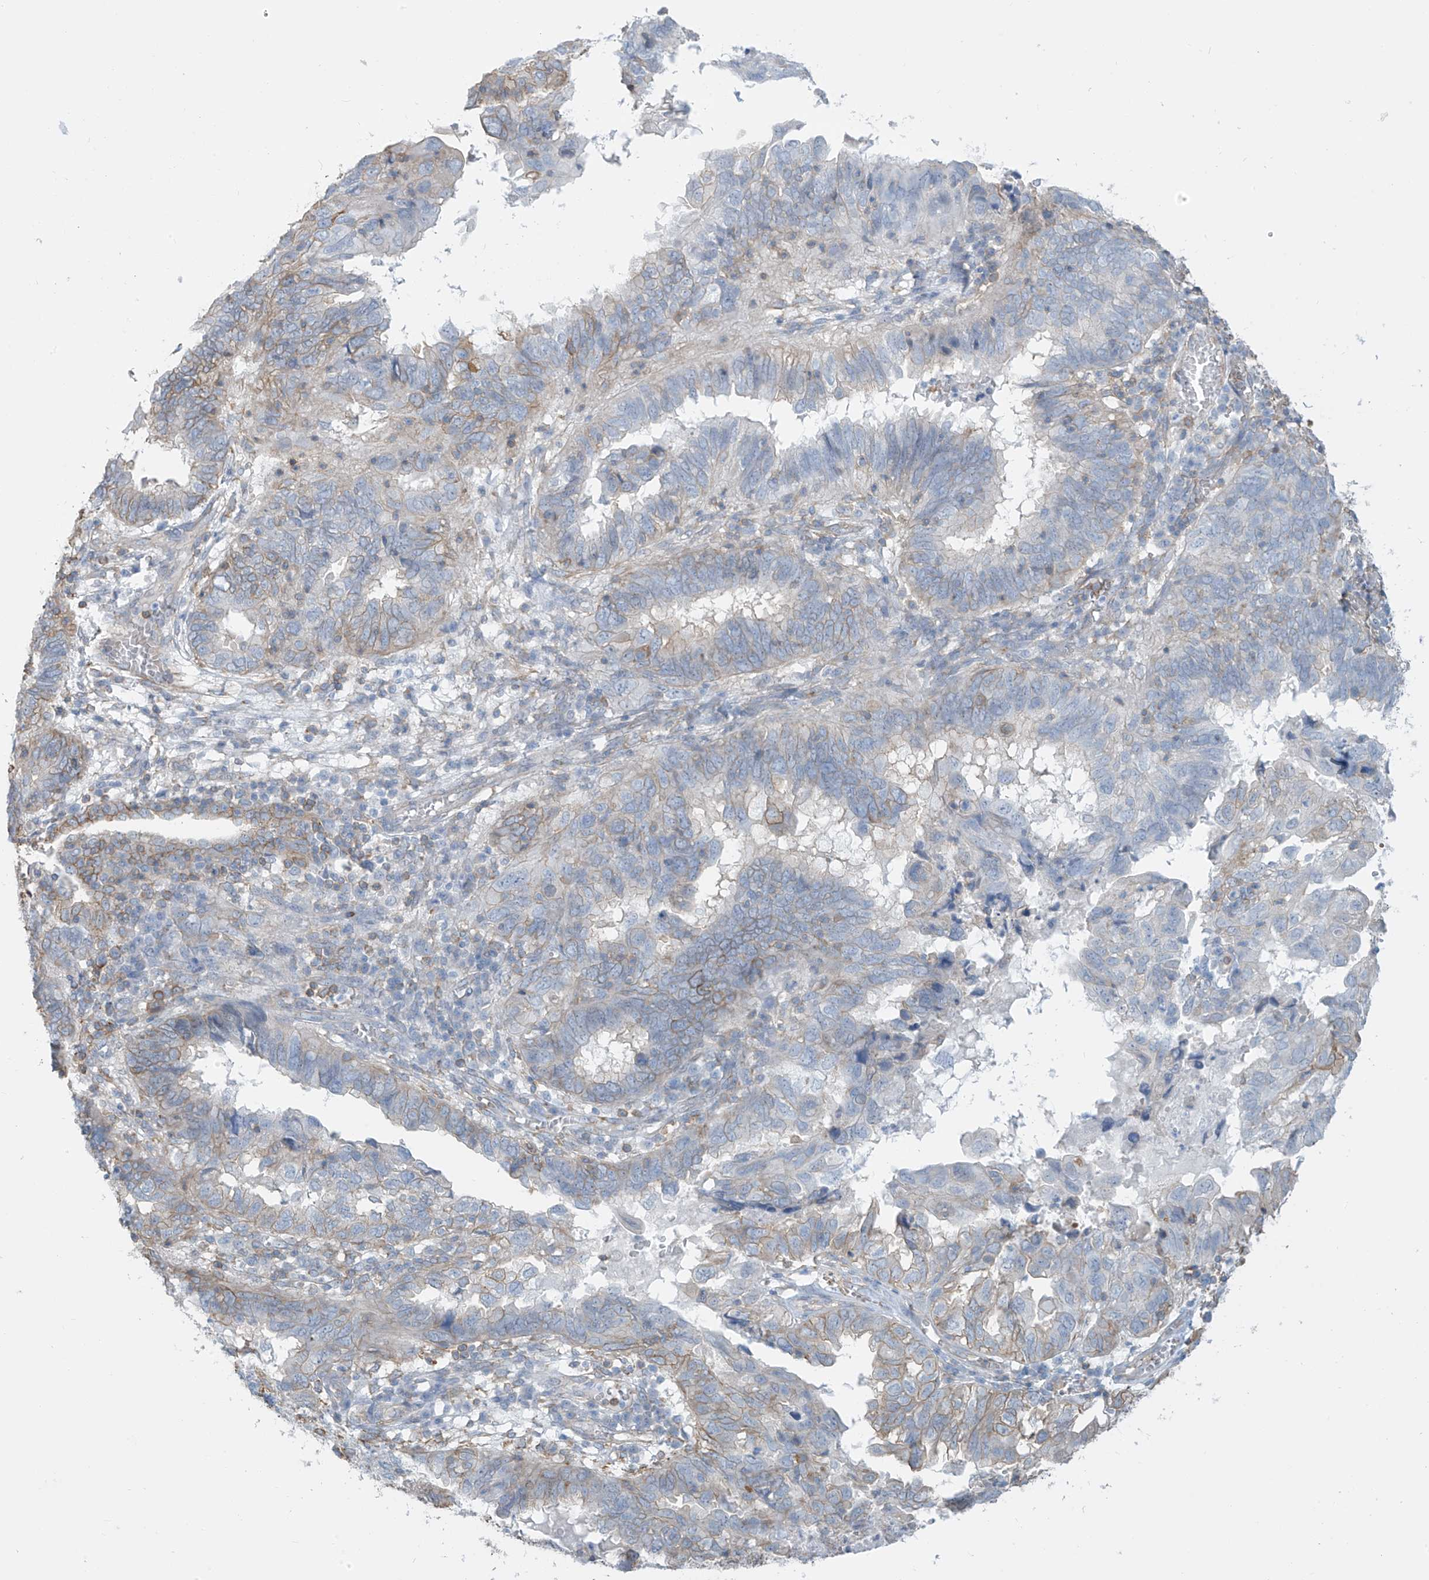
{"staining": {"intensity": "weak", "quantity": "<25%", "location": "cytoplasmic/membranous"}, "tissue": "endometrial cancer", "cell_type": "Tumor cells", "image_type": "cancer", "snomed": [{"axis": "morphology", "description": "Adenocarcinoma, NOS"}, {"axis": "topography", "description": "Uterus"}], "caption": "This micrograph is of adenocarcinoma (endometrial) stained with IHC to label a protein in brown with the nuclei are counter-stained blue. There is no expression in tumor cells.", "gene": "ZNF846", "patient": {"sex": "female", "age": 77}}